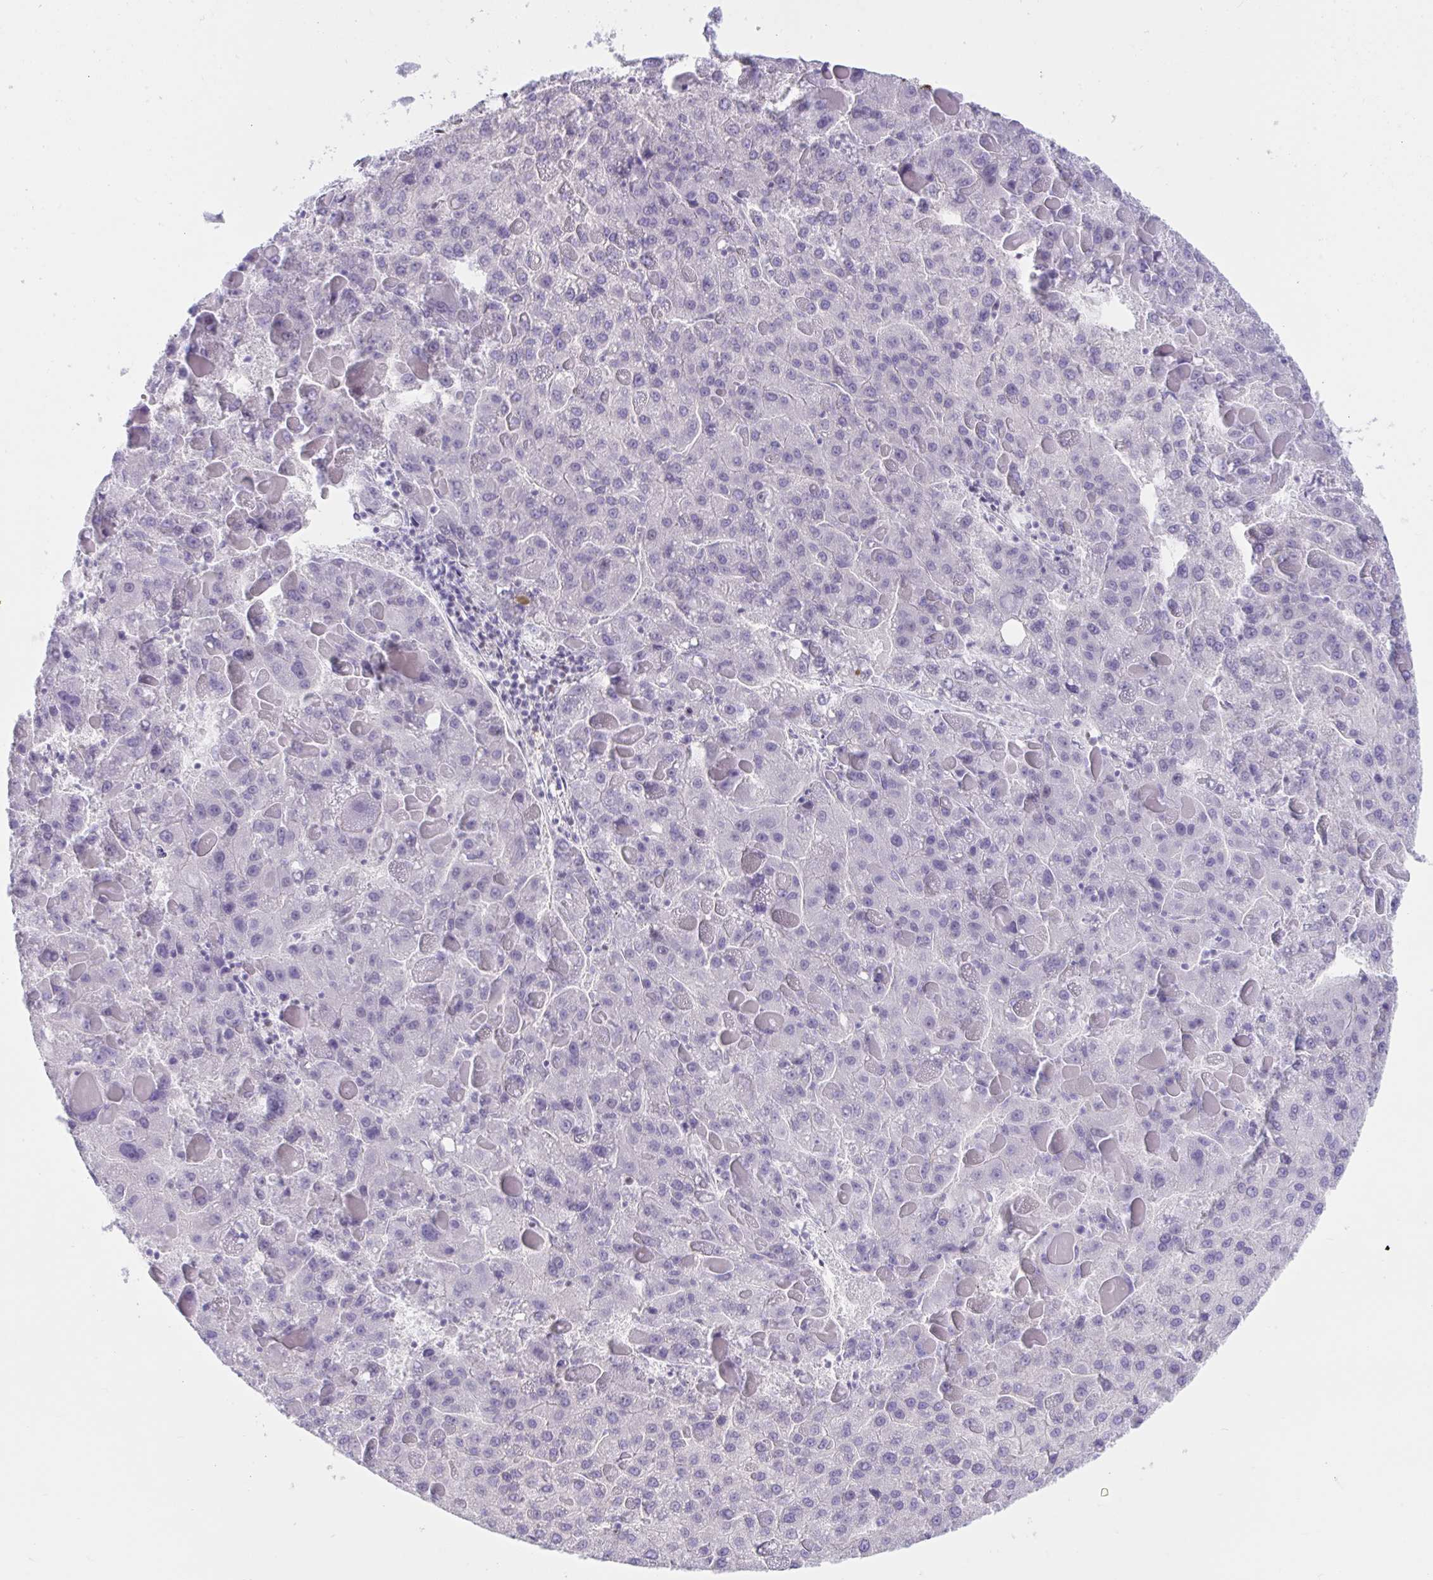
{"staining": {"intensity": "negative", "quantity": "none", "location": "none"}, "tissue": "liver cancer", "cell_type": "Tumor cells", "image_type": "cancer", "snomed": [{"axis": "morphology", "description": "Carcinoma, Hepatocellular, NOS"}, {"axis": "topography", "description": "Liver"}], "caption": "Human liver hepatocellular carcinoma stained for a protein using immunohistochemistry exhibits no staining in tumor cells.", "gene": "IKZF2", "patient": {"sex": "female", "age": 82}}